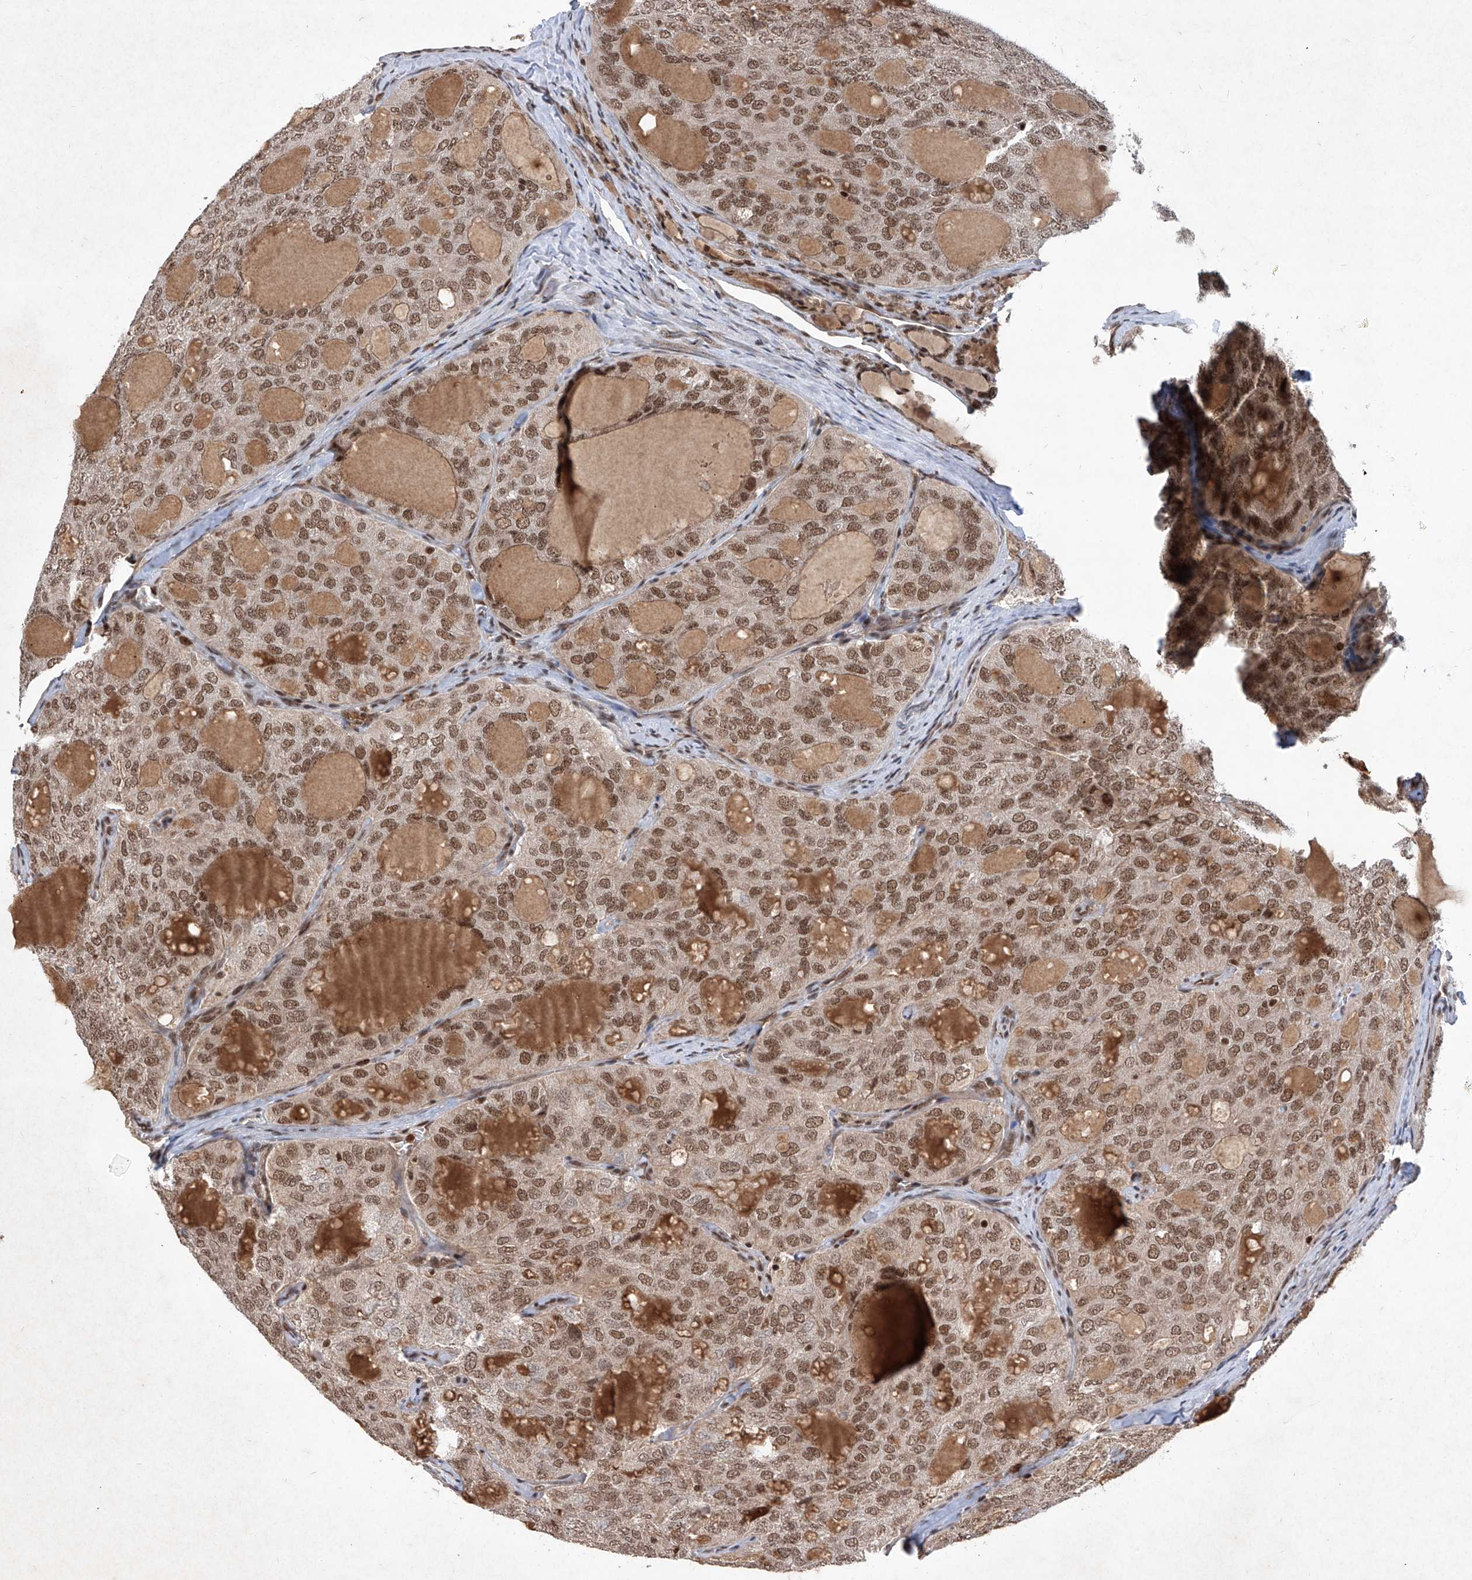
{"staining": {"intensity": "moderate", "quantity": ">75%", "location": "nuclear"}, "tissue": "thyroid cancer", "cell_type": "Tumor cells", "image_type": "cancer", "snomed": [{"axis": "morphology", "description": "Follicular adenoma carcinoma, NOS"}, {"axis": "topography", "description": "Thyroid gland"}], "caption": "An image of thyroid cancer stained for a protein shows moderate nuclear brown staining in tumor cells.", "gene": "IRF2", "patient": {"sex": "male", "age": 75}}